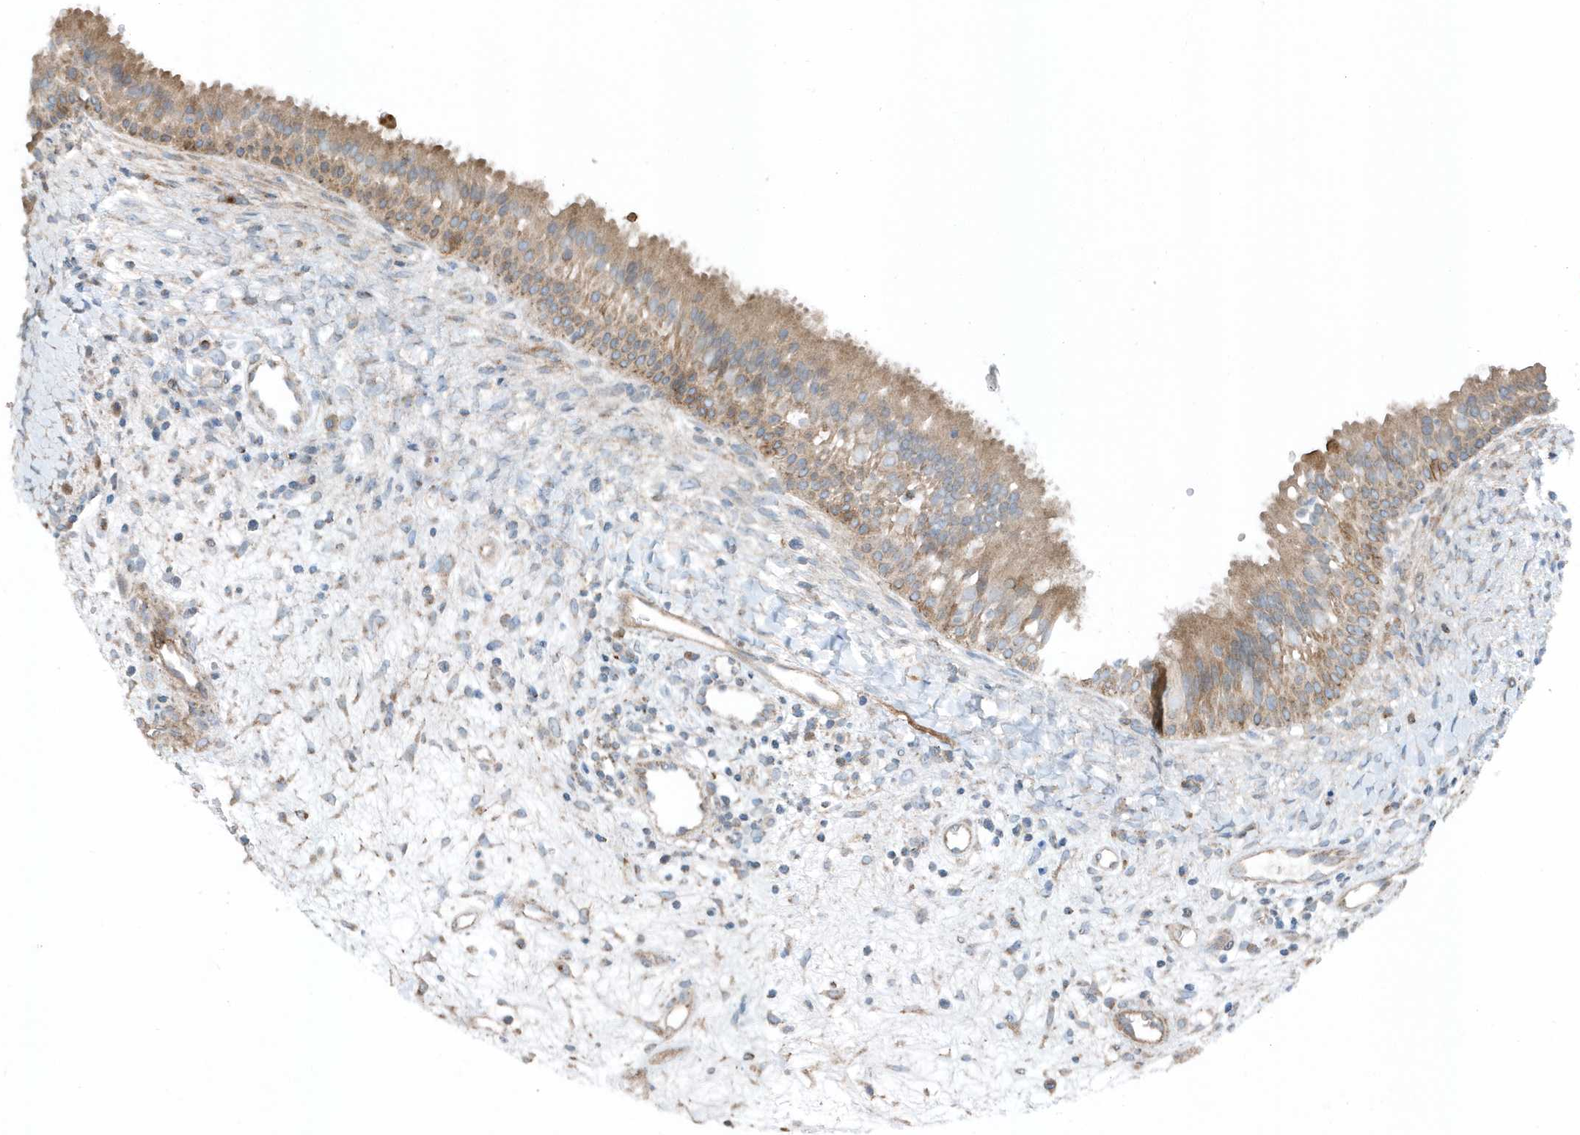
{"staining": {"intensity": "moderate", "quantity": ">75%", "location": "cytoplasmic/membranous"}, "tissue": "nasopharynx", "cell_type": "Respiratory epithelial cells", "image_type": "normal", "snomed": [{"axis": "morphology", "description": "Normal tissue, NOS"}, {"axis": "topography", "description": "Nasopharynx"}], "caption": "Respiratory epithelial cells exhibit medium levels of moderate cytoplasmic/membranous staining in about >75% of cells in normal nasopharynx. The staining was performed using DAB (3,3'-diaminobenzidine), with brown indicating positive protein expression. Nuclei are stained blue with hematoxylin.", "gene": "SLC38A2", "patient": {"sex": "male", "age": 22}}